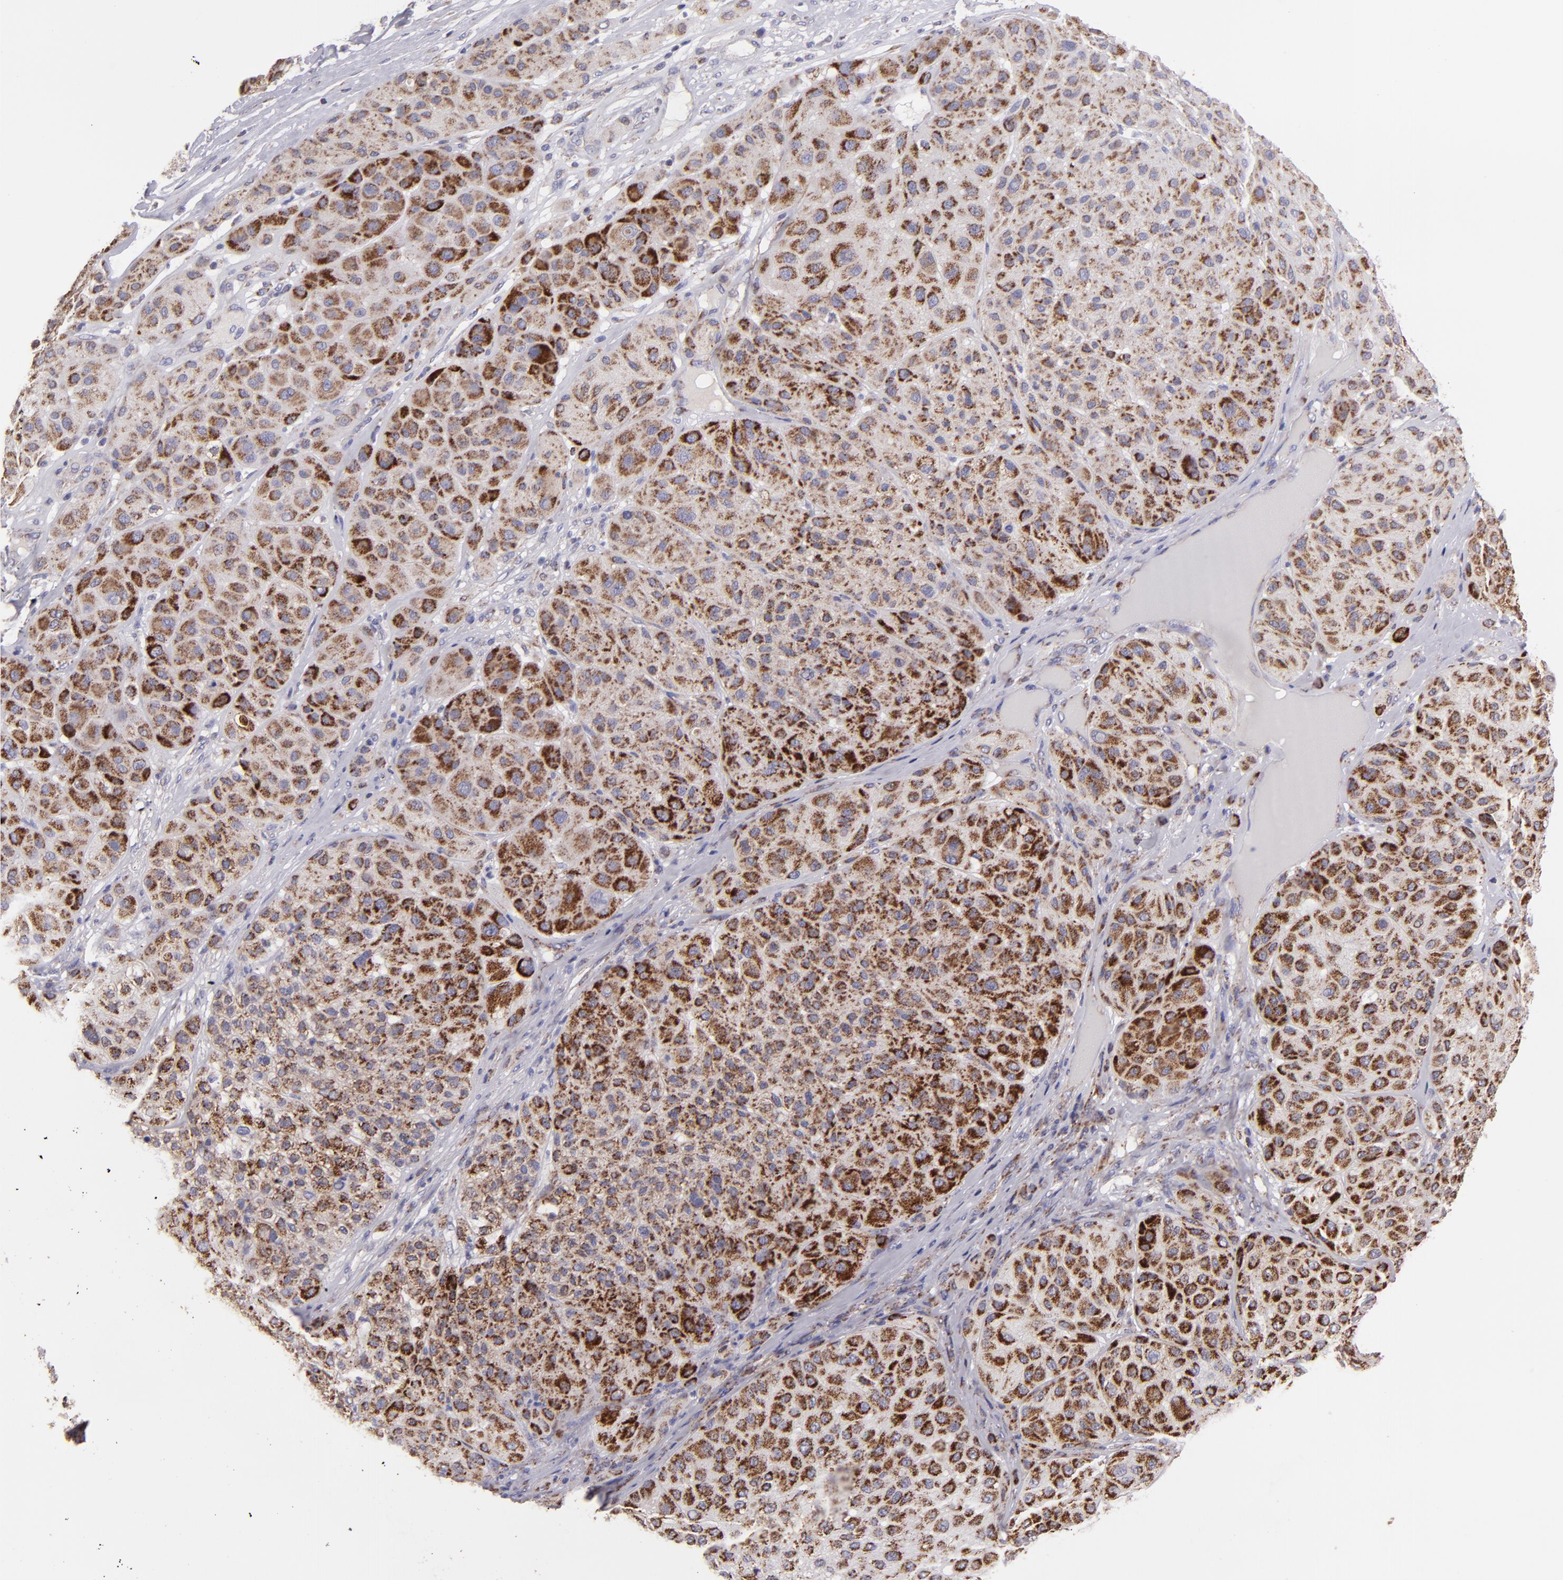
{"staining": {"intensity": "moderate", "quantity": ">75%", "location": "cytoplasmic/membranous"}, "tissue": "melanoma", "cell_type": "Tumor cells", "image_type": "cancer", "snomed": [{"axis": "morphology", "description": "Normal tissue, NOS"}, {"axis": "morphology", "description": "Malignant melanoma, Metastatic site"}, {"axis": "topography", "description": "Skin"}], "caption": "Immunohistochemistry of human malignant melanoma (metastatic site) reveals medium levels of moderate cytoplasmic/membranous expression in approximately >75% of tumor cells.", "gene": "HSPD1", "patient": {"sex": "male", "age": 41}}